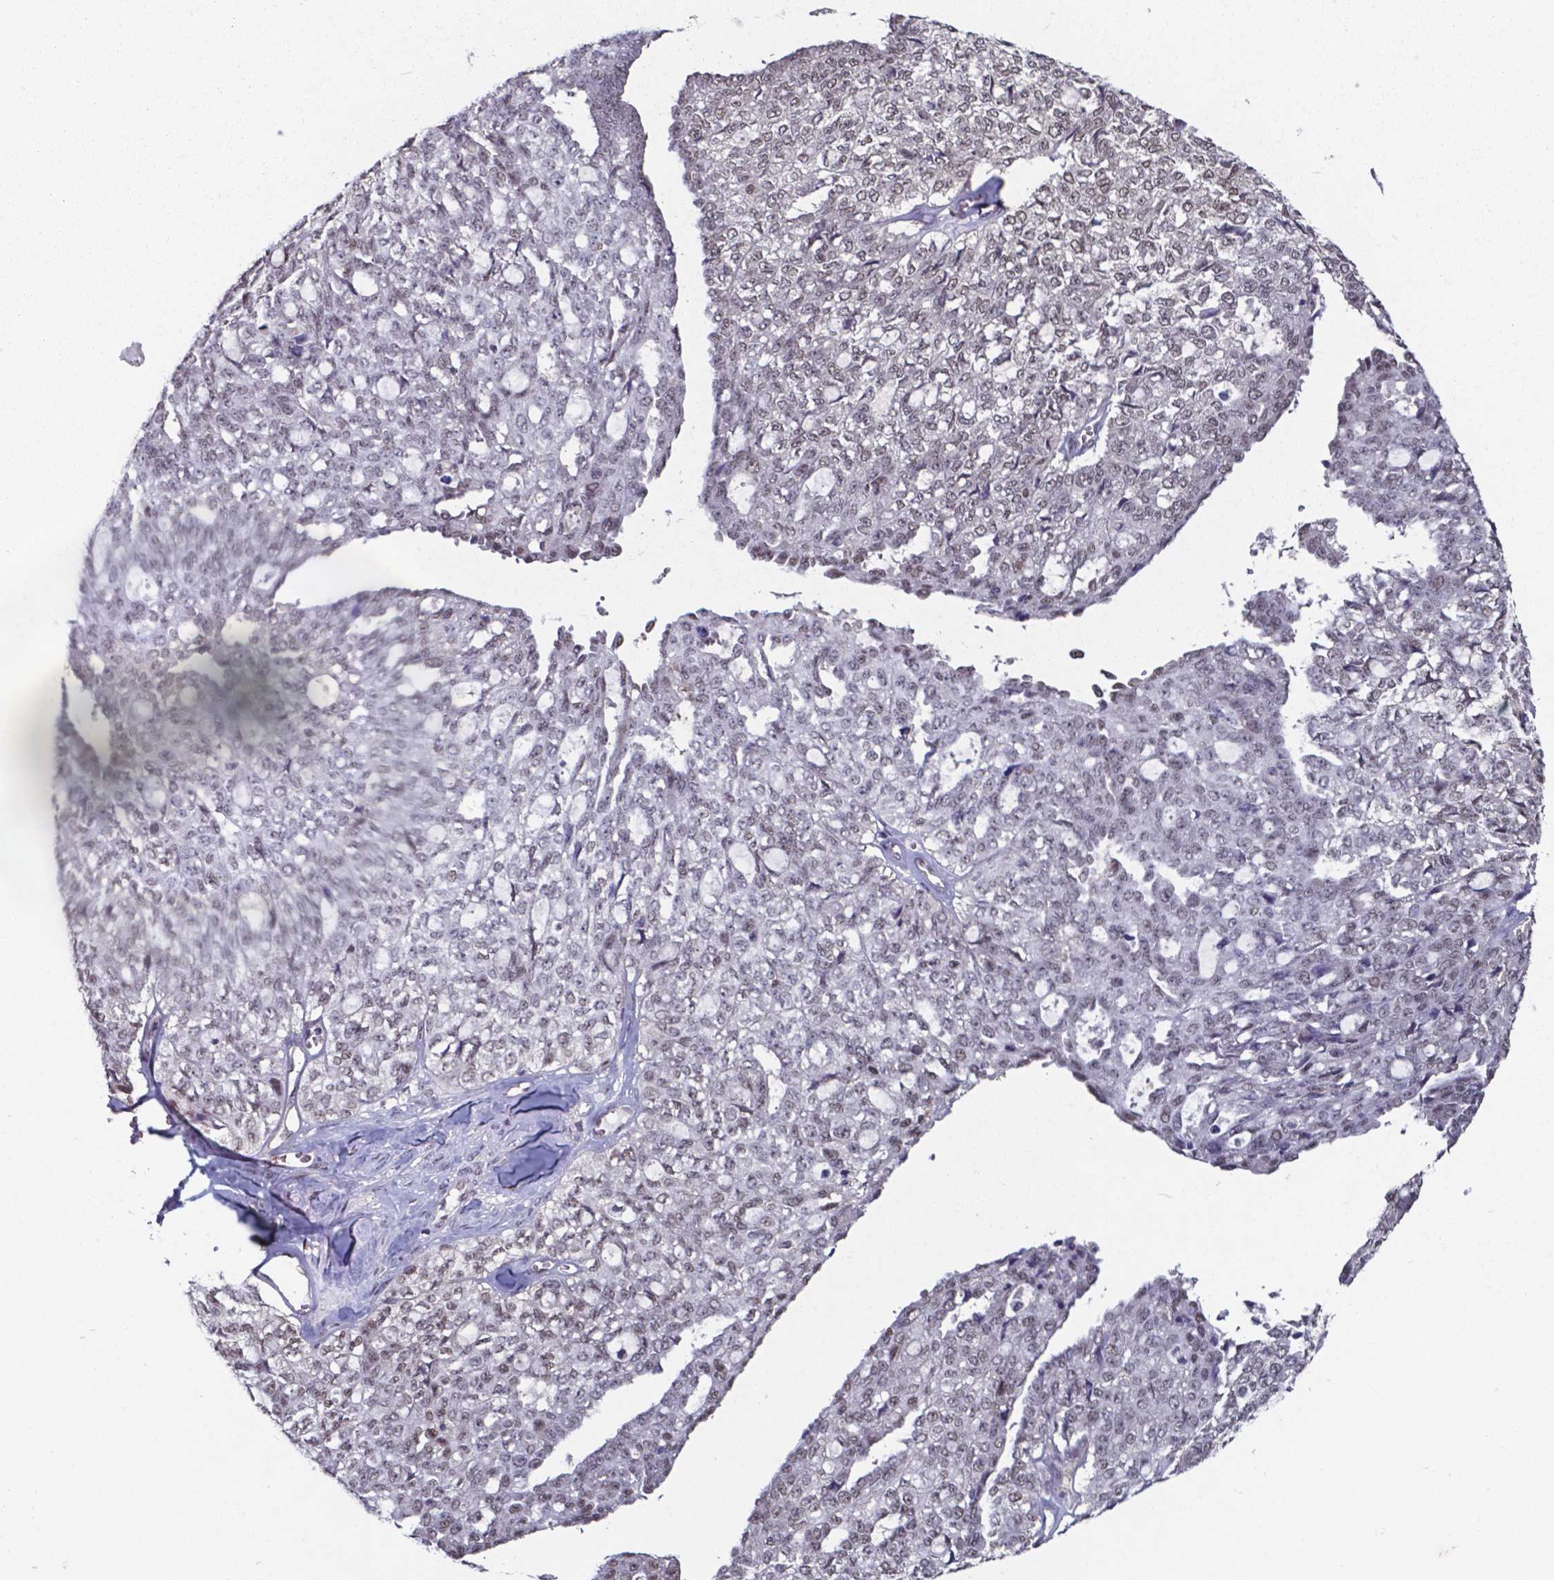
{"staining": {"intensity": "weak", "quantity": "25%-75%", "location": "nuclear"}, "tissue": "ovarian cancer", "cell_type": "Tumor cells", "image_type": "cancer", "snomed": [{"axis": "morphology", "description": "Cystadenocarcinoma, serous, NOS"}, {"axis": "topography", "description": "Ovary"}], "caption": "An image of human ovarian cancer stained for a protein exhibits weak nuclear brown staining in tumor cells. Nuclei are stained in blue.", "gene": "UBA1", "patient": {"sex": "female", "age": 71}}